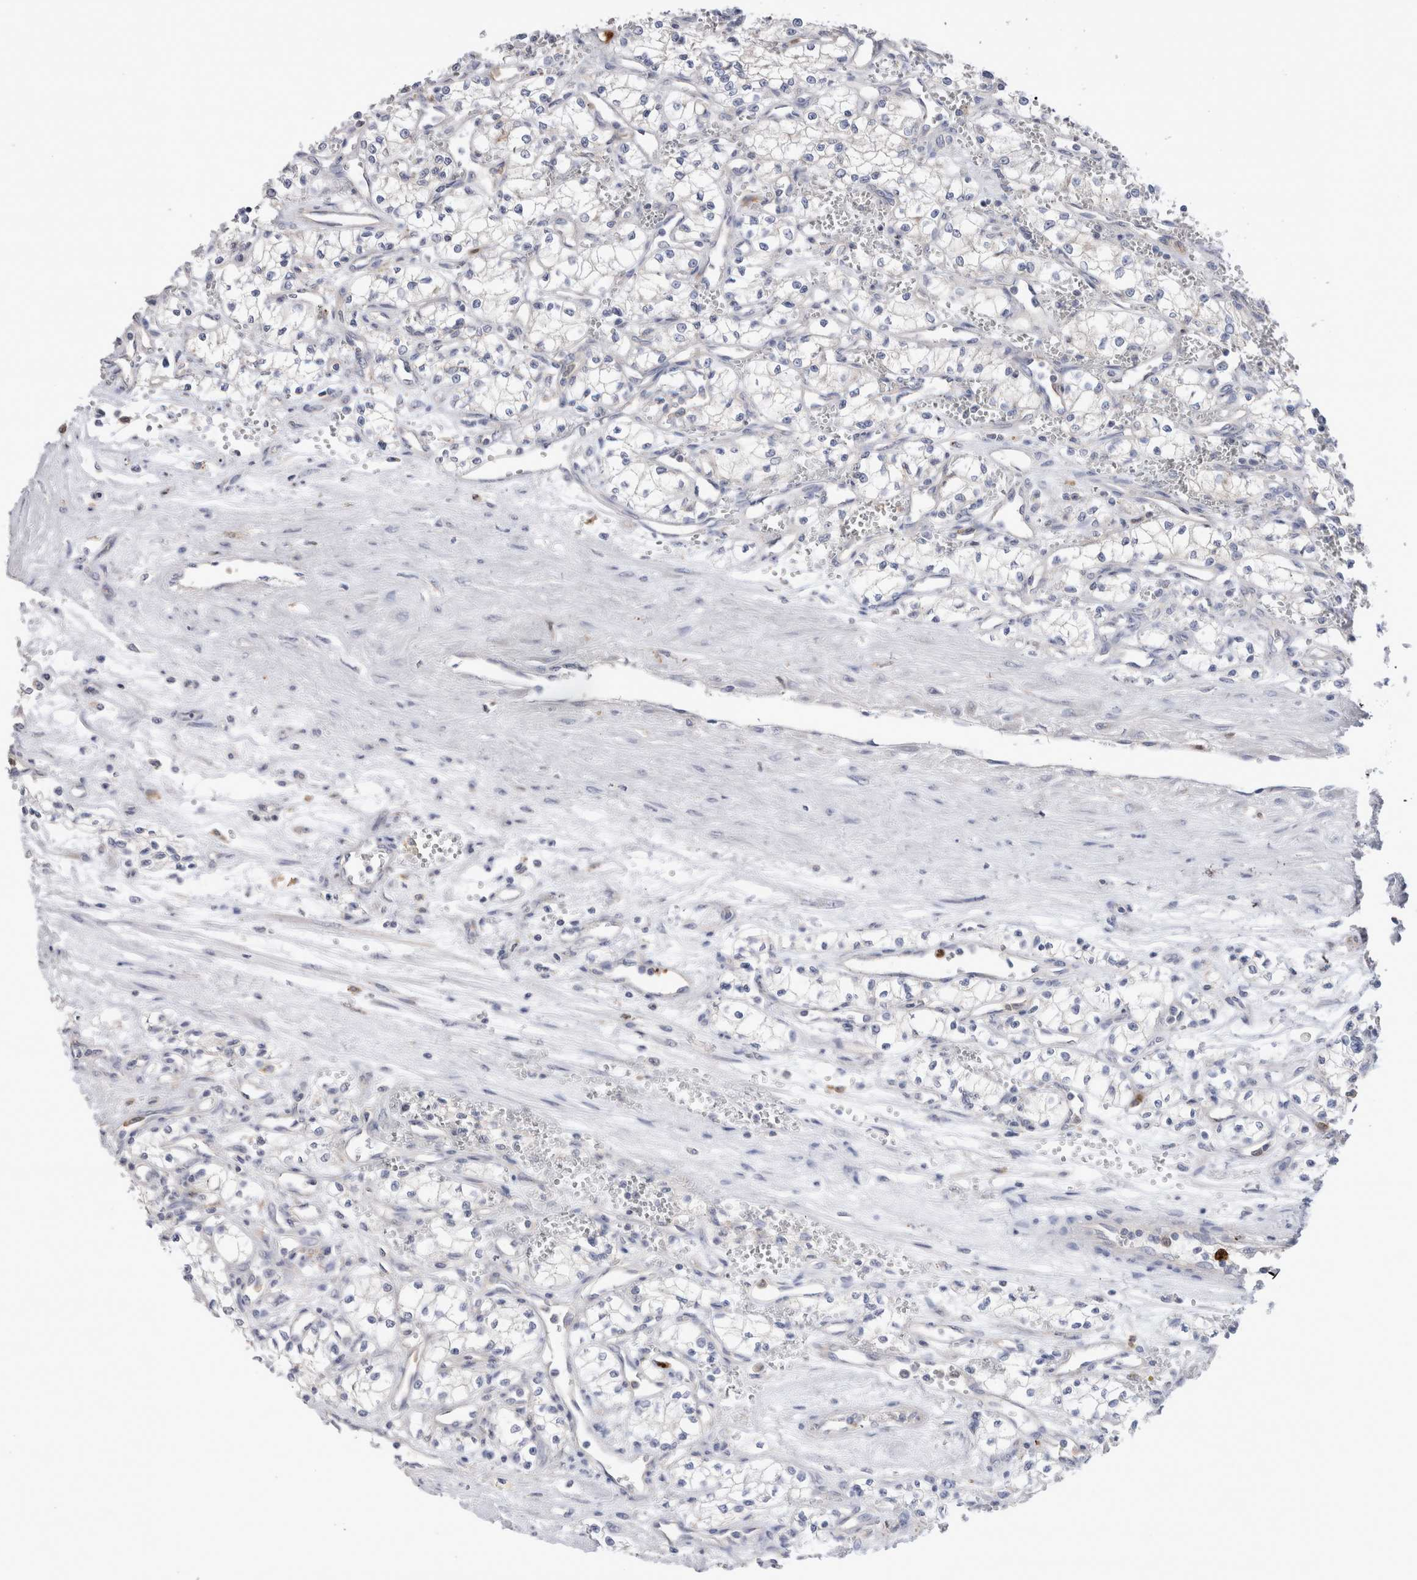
{"staining": {"intensity": "negative", "quantity": "none", "location": "none"}, "tissue": "renal cancer", "cell_type": "Tumor cells", "image_type": "cancer", "snomed": [{"axis": "morphology", "description": "Adenocarcinoma, NOS"}, {"axis": "topography", "description": "Kidney"}], "caption": "IHC histopathology image of neoplastic tissue: human renal cancer (adenocarcinoma) stained with DAB exhibits no significant protein expression in tumor cells.", "gene": "NXT2", "patient": {"sex": "male", "age": 59}}